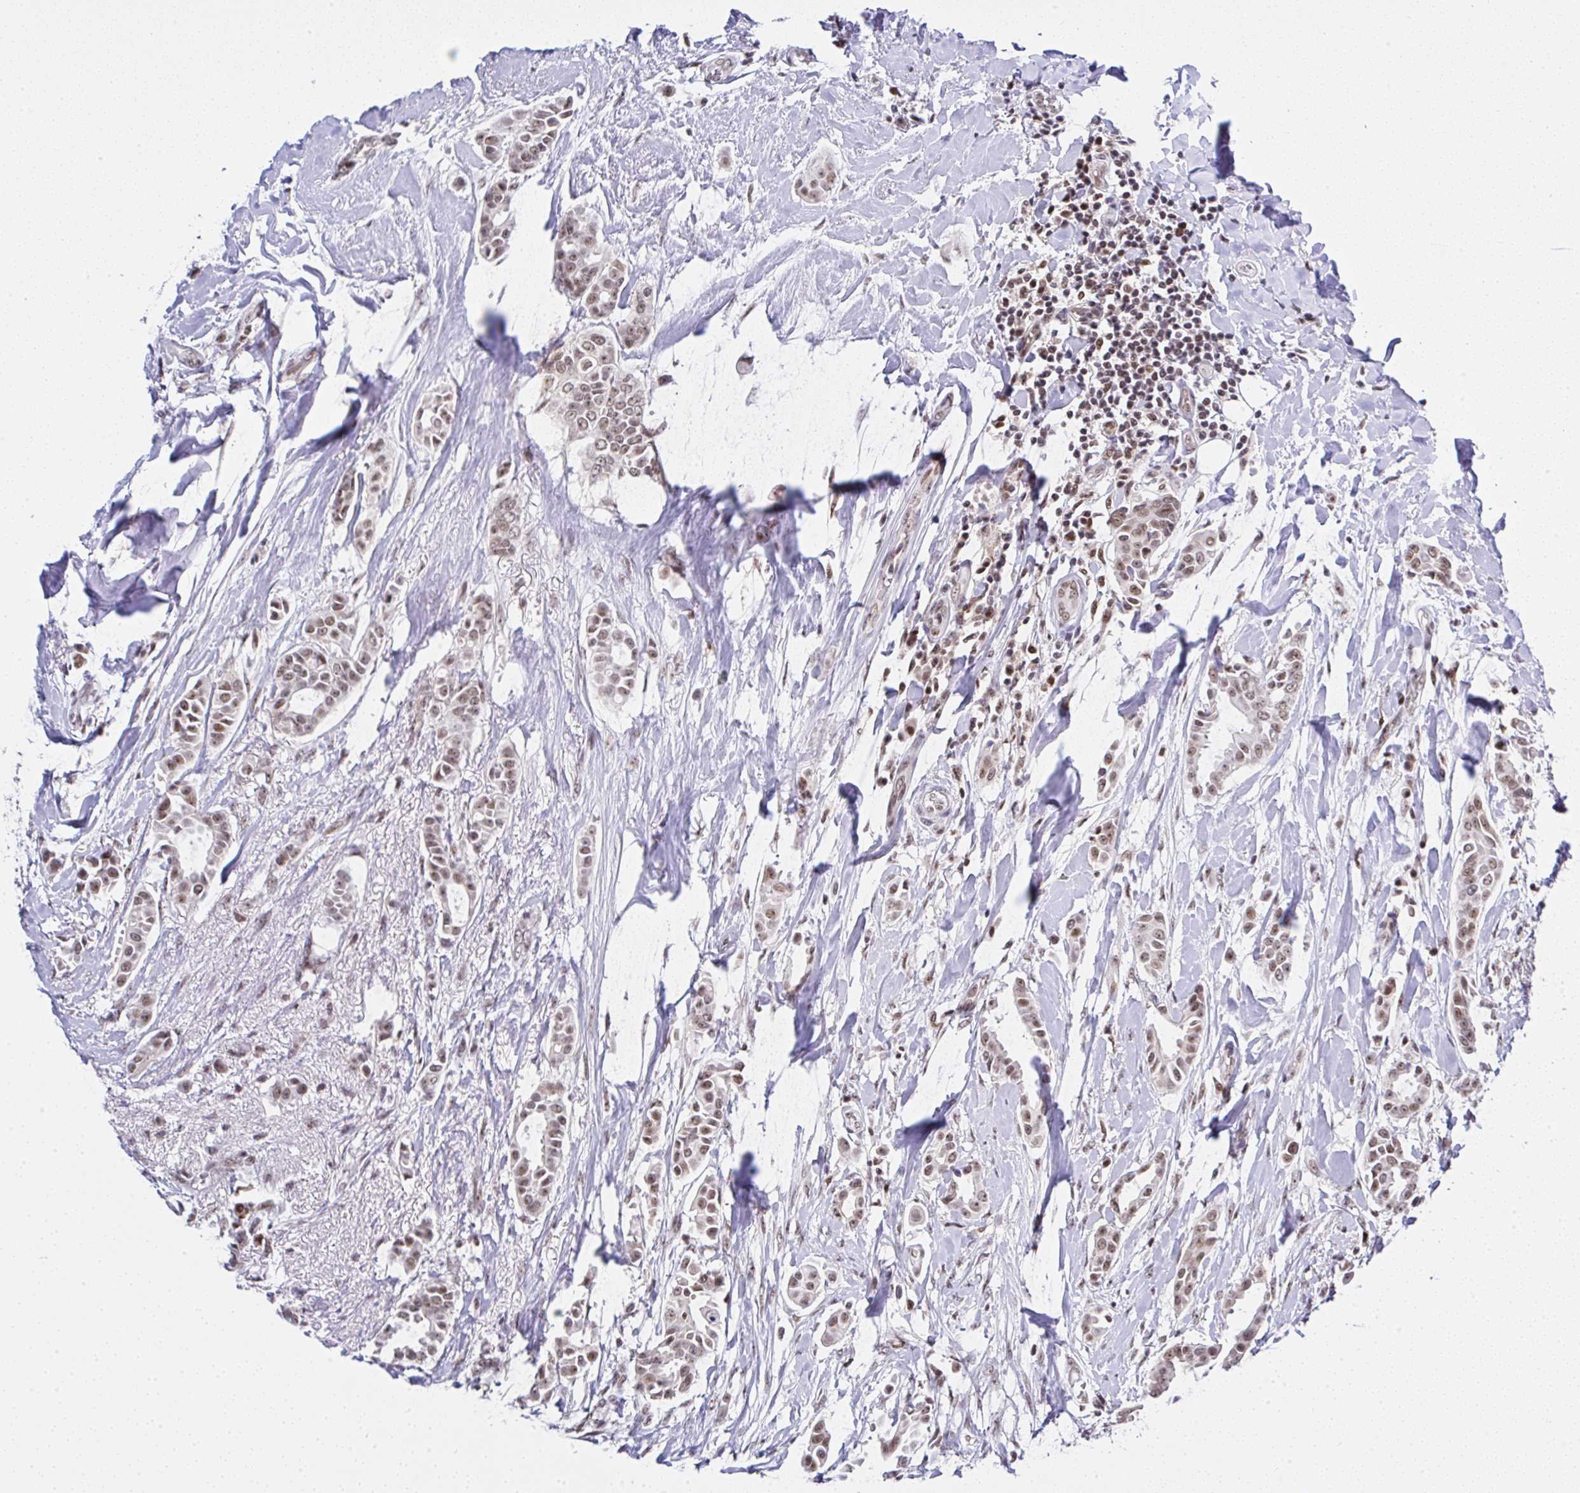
{"staining": {"intensity": "moderate", "quantity": ">75%", "location": "nuclear"}, "tissue": "breast cancer", "cell_type": "Tumor cells", "image_type": "cancer", "snomed": [{"axis": "morphology", "description": "Duct carcinoma"}, {"axis": "topography", "description": "Breast"}], "caption": "A brown stain highlights moderate nuclear staining of a protein in human breast intraductal carcinoma tumor cells.", "gene": "PTPN2", "patient": {"sex": "female", "age": 64}}